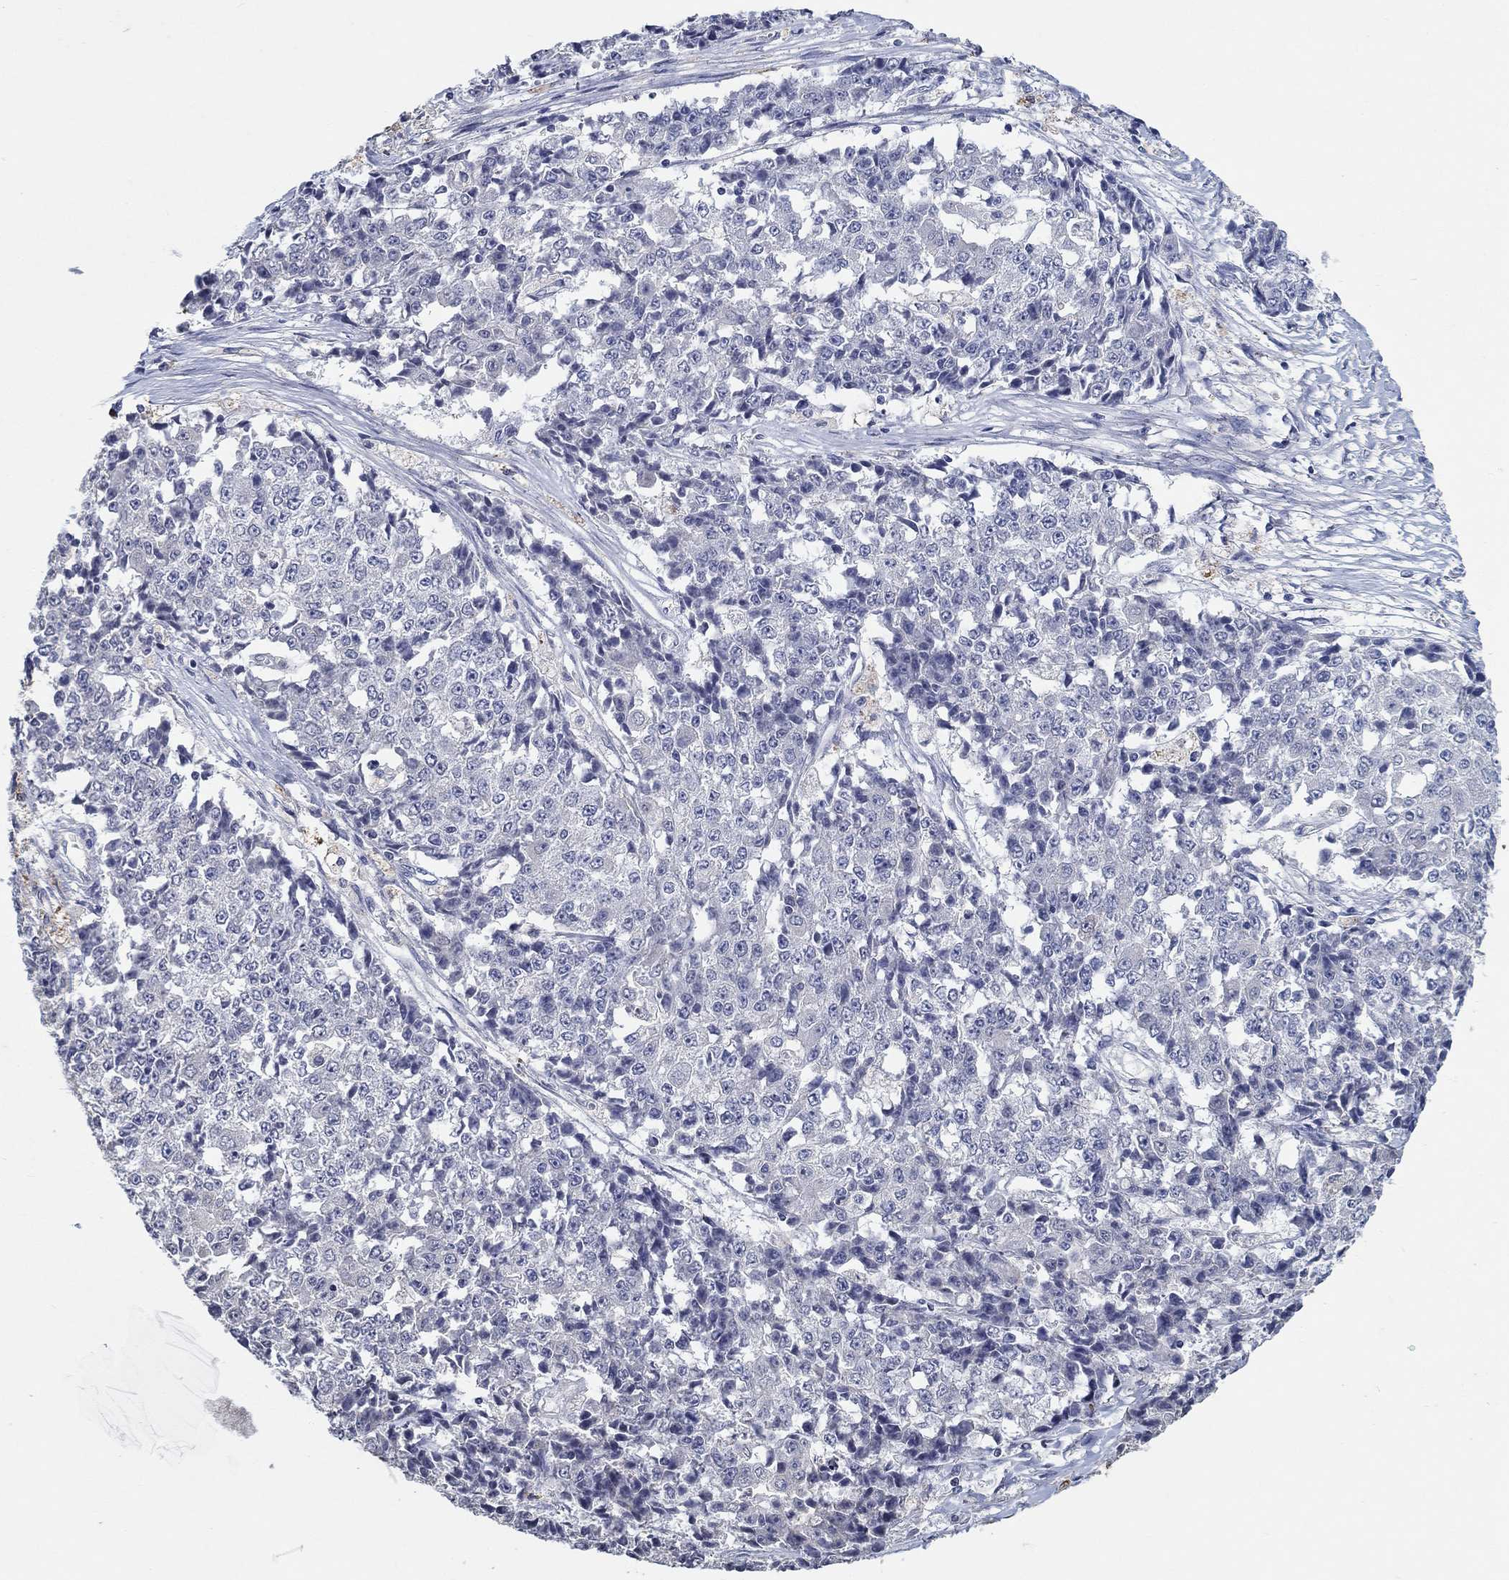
{"staining": {"intensity": "negative", "quantity": "none", "location": "none"}, "tissue": "ovarian cancer", "cell_type": "Tumor cells", "image_type": "cancer", "snomed": [{"axis": "morphology", "description": "Carcinoma, endometroid"}, {"axis": "topography", "description": "Ovary"}], "caption": "The photomicrograph demonstrates no significant positivity in tumor cells of ovarian cancer. (DAB (3,3'-diaminobenzidine) immunohistochemistry (IHC), high magnification).", "gene": "PROZ", "patient": {"sex": "female", "age": 42}}